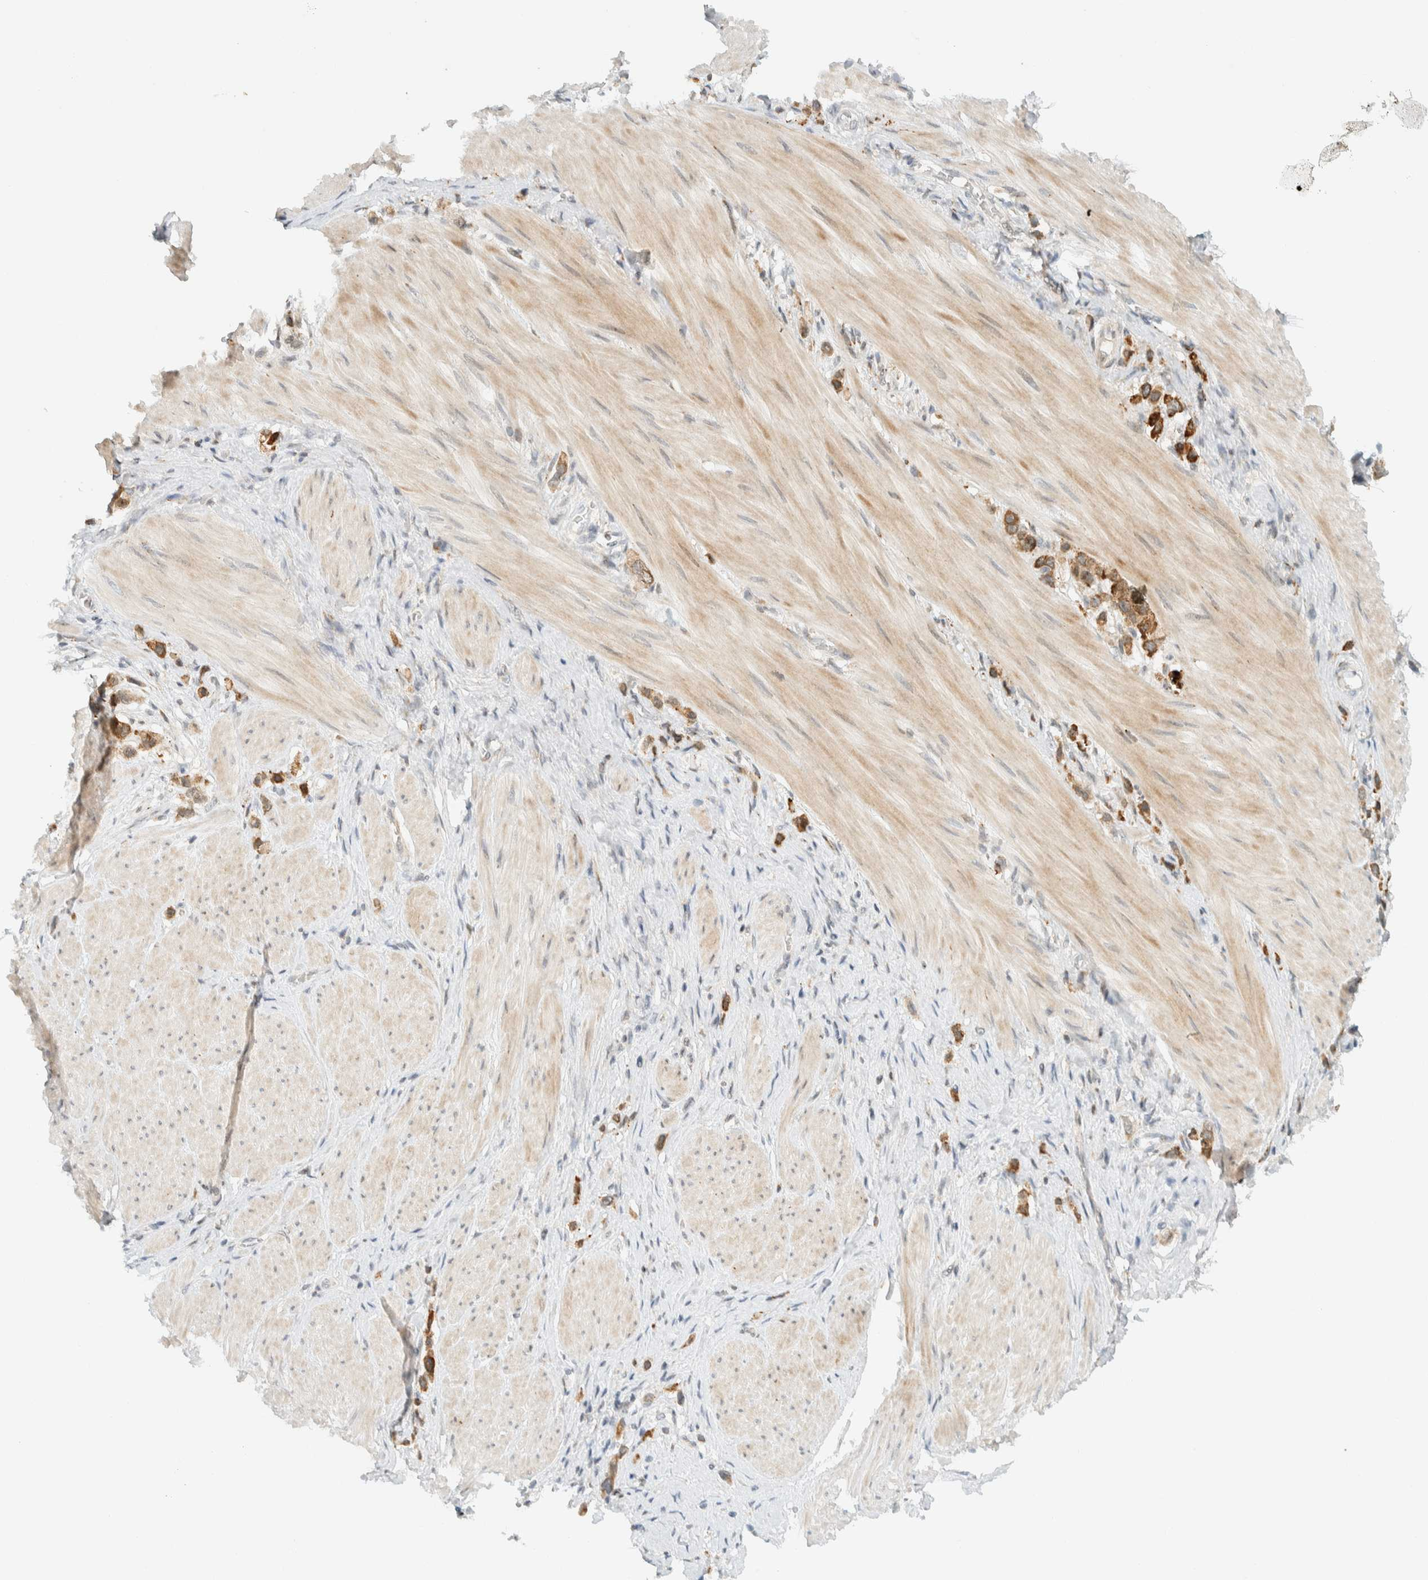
{"staining": {"intensity": "moderate", "quantity": ">75%", "location": "cytoplasmic/membranous"}, "tissue": "stomach cancer", "cell_type": "Tumor cells", "image_type": "cancer", "snomed": [{"axis": "morphology", "description": "Adenocarcinoma, NOS"}, {"axis": "topography", "description": "Stomach"}], "caption": "Protein staining by immunohistochemistry (IHC) shows moderate cytoplasmic/membranous expression in approximately >75% of tumor cells in stomach cancer. (DAB (3,3'-diaminobenzidine) IHC with brightfield microscopy, high magnification).", "gene": "ITPRID1", "patient": {"sex": "female", "age": 65}}